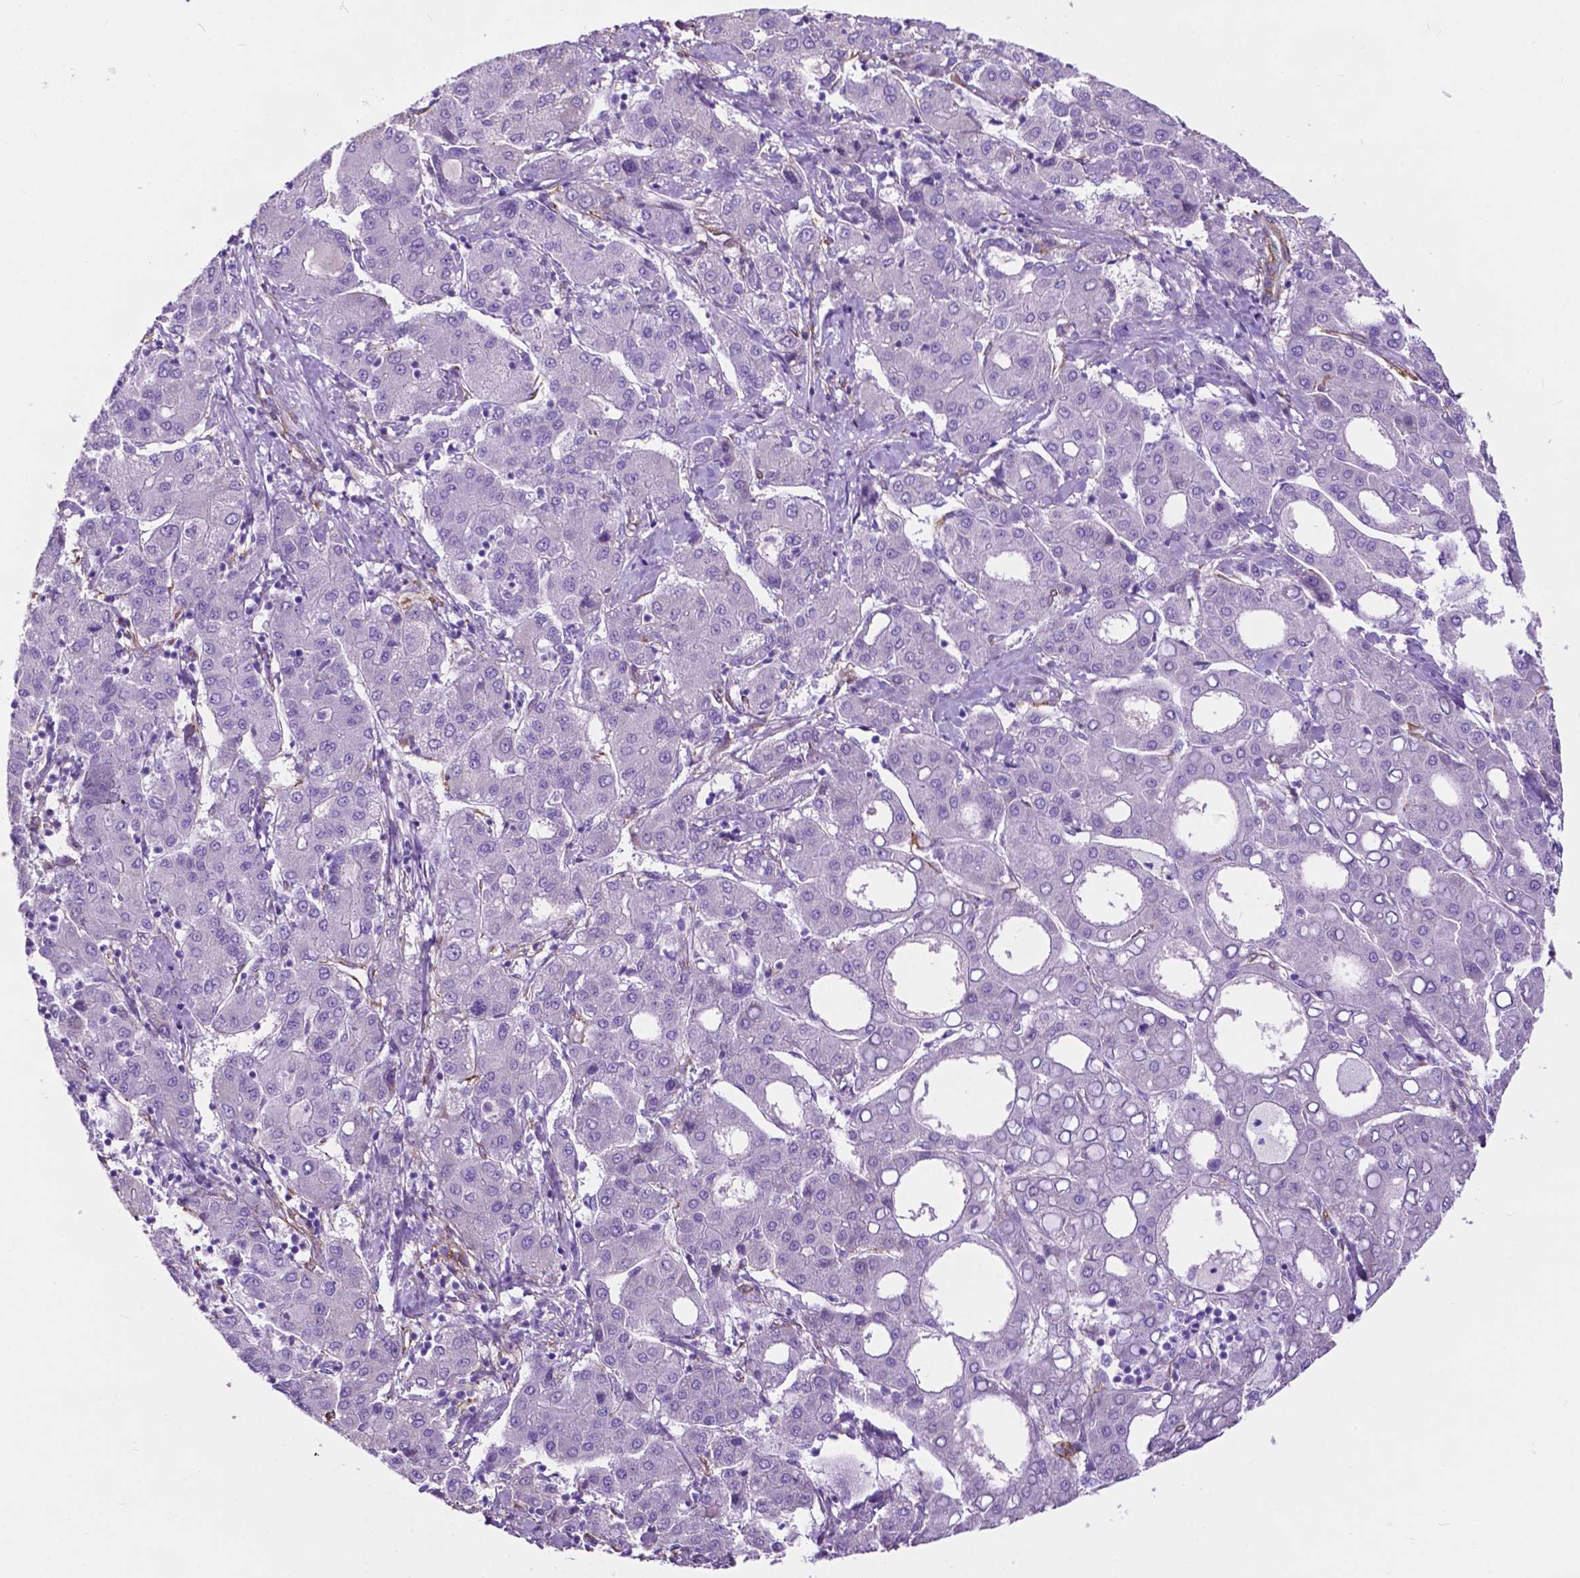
{"staining": {"intensity": "negative", "quantity": "none", "location": "none"}, "tissue": "liver cancer", "cell_type": "Tumor cells", "image_type": "cancer", "snomed": [{"axis": "morphology", "description": "Carcinoma, Hepatocellular, NOS"}, {"axis": "topography", "description": "Liver"}], "caption": "Protein analysis of liver cancer (hepatocellular carcinoma) demonstrates no significant positivity in tumor cells.", "gene": "PCDHA12", "patient": {"sex": "male", "age": 65}}